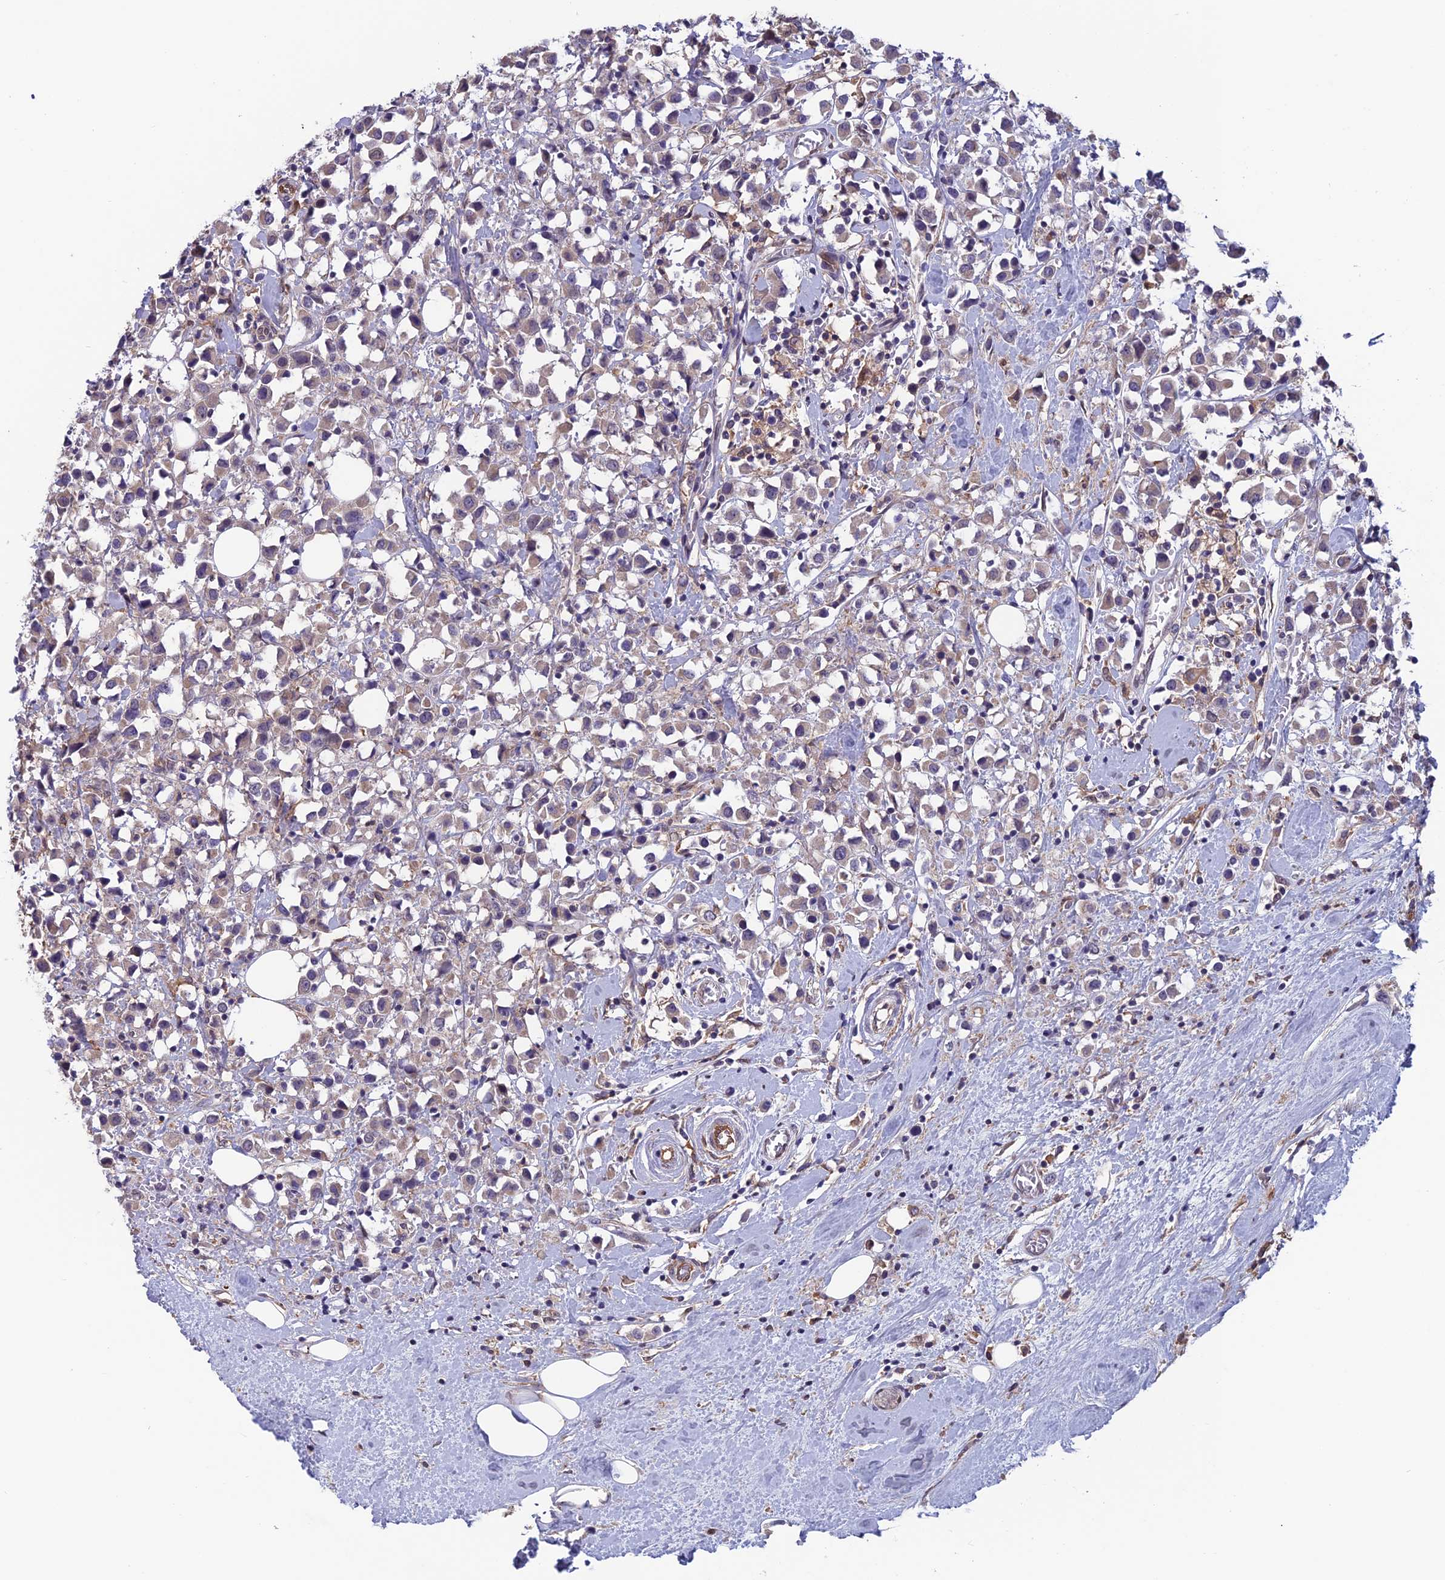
{"staining": {"intensity": "weak", "quantity": "25%-75%", "location": "cytoplasmic/membranous"}, "tissue": "breast cancer", "cell_type": "Tumor cells", "image_type": "cancer", "snomed": [{"axis": "morphology", "description": "Duct carcinoma"}, {"axis": "topography", "description": "Breast"}], "caption": "A low amount of weak cytoplasmic/membranous staining is present in approximately 25%-75% of tumor cells in breast infiltrating ductal carcinoma tissue.", "gene": "MAST2", "patient": {"sex": "female", "age": 61}}